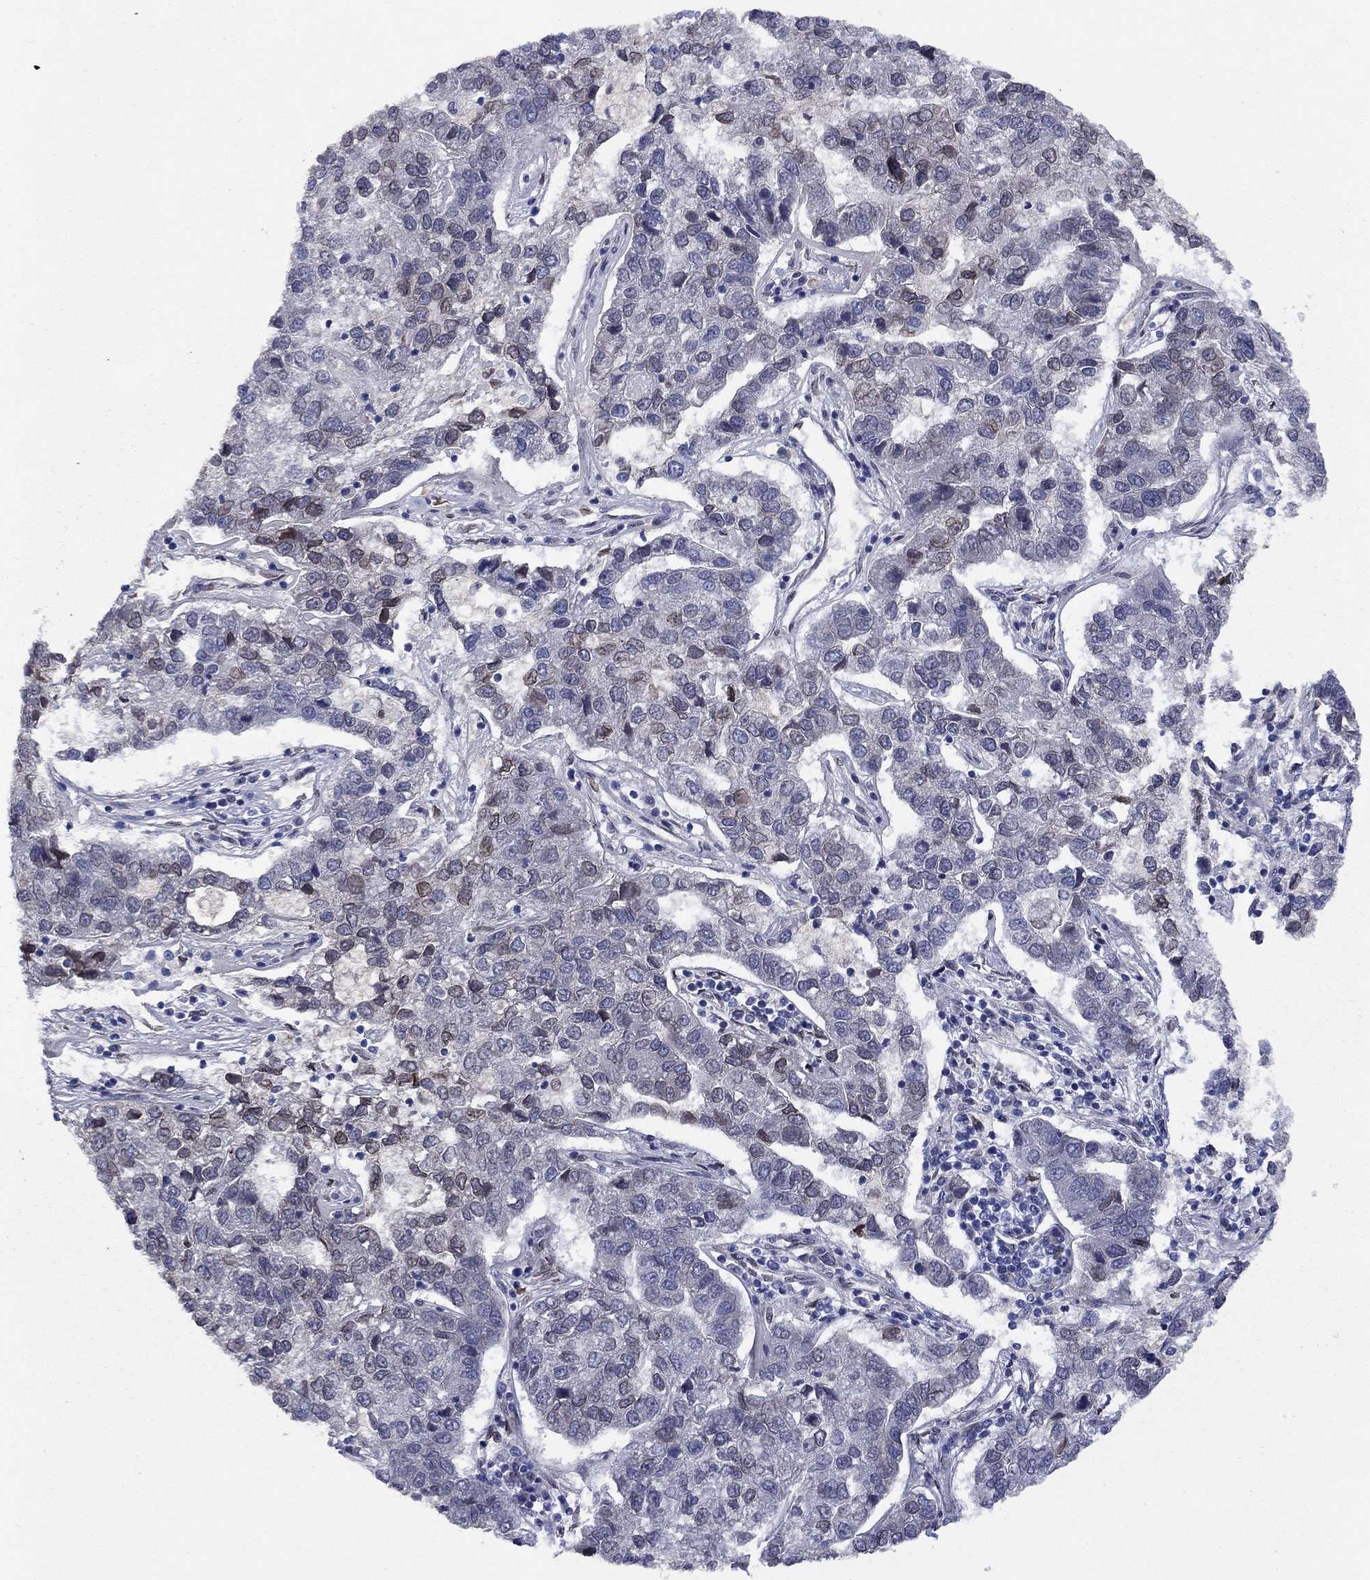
{"staining": {"intensity": "negative", "quantity": "none", "location": "none"}, "tissue": "pancreatic cancer", "cell_type": "Tumor cells", "image_type": "cancer", "snomed": [{"axis": "morphology", "description": "Adenocarcinoma, NOS"}, {"axis": "topography", "description": "Pancreas"}], "caption": "This is an immunohistochemistry (IHC) image of adenocarcinoma (pancreatic). There is no expression in tumor cells.", "gene": "EMC9", "patient": {"sex": "female", "age": 61}}